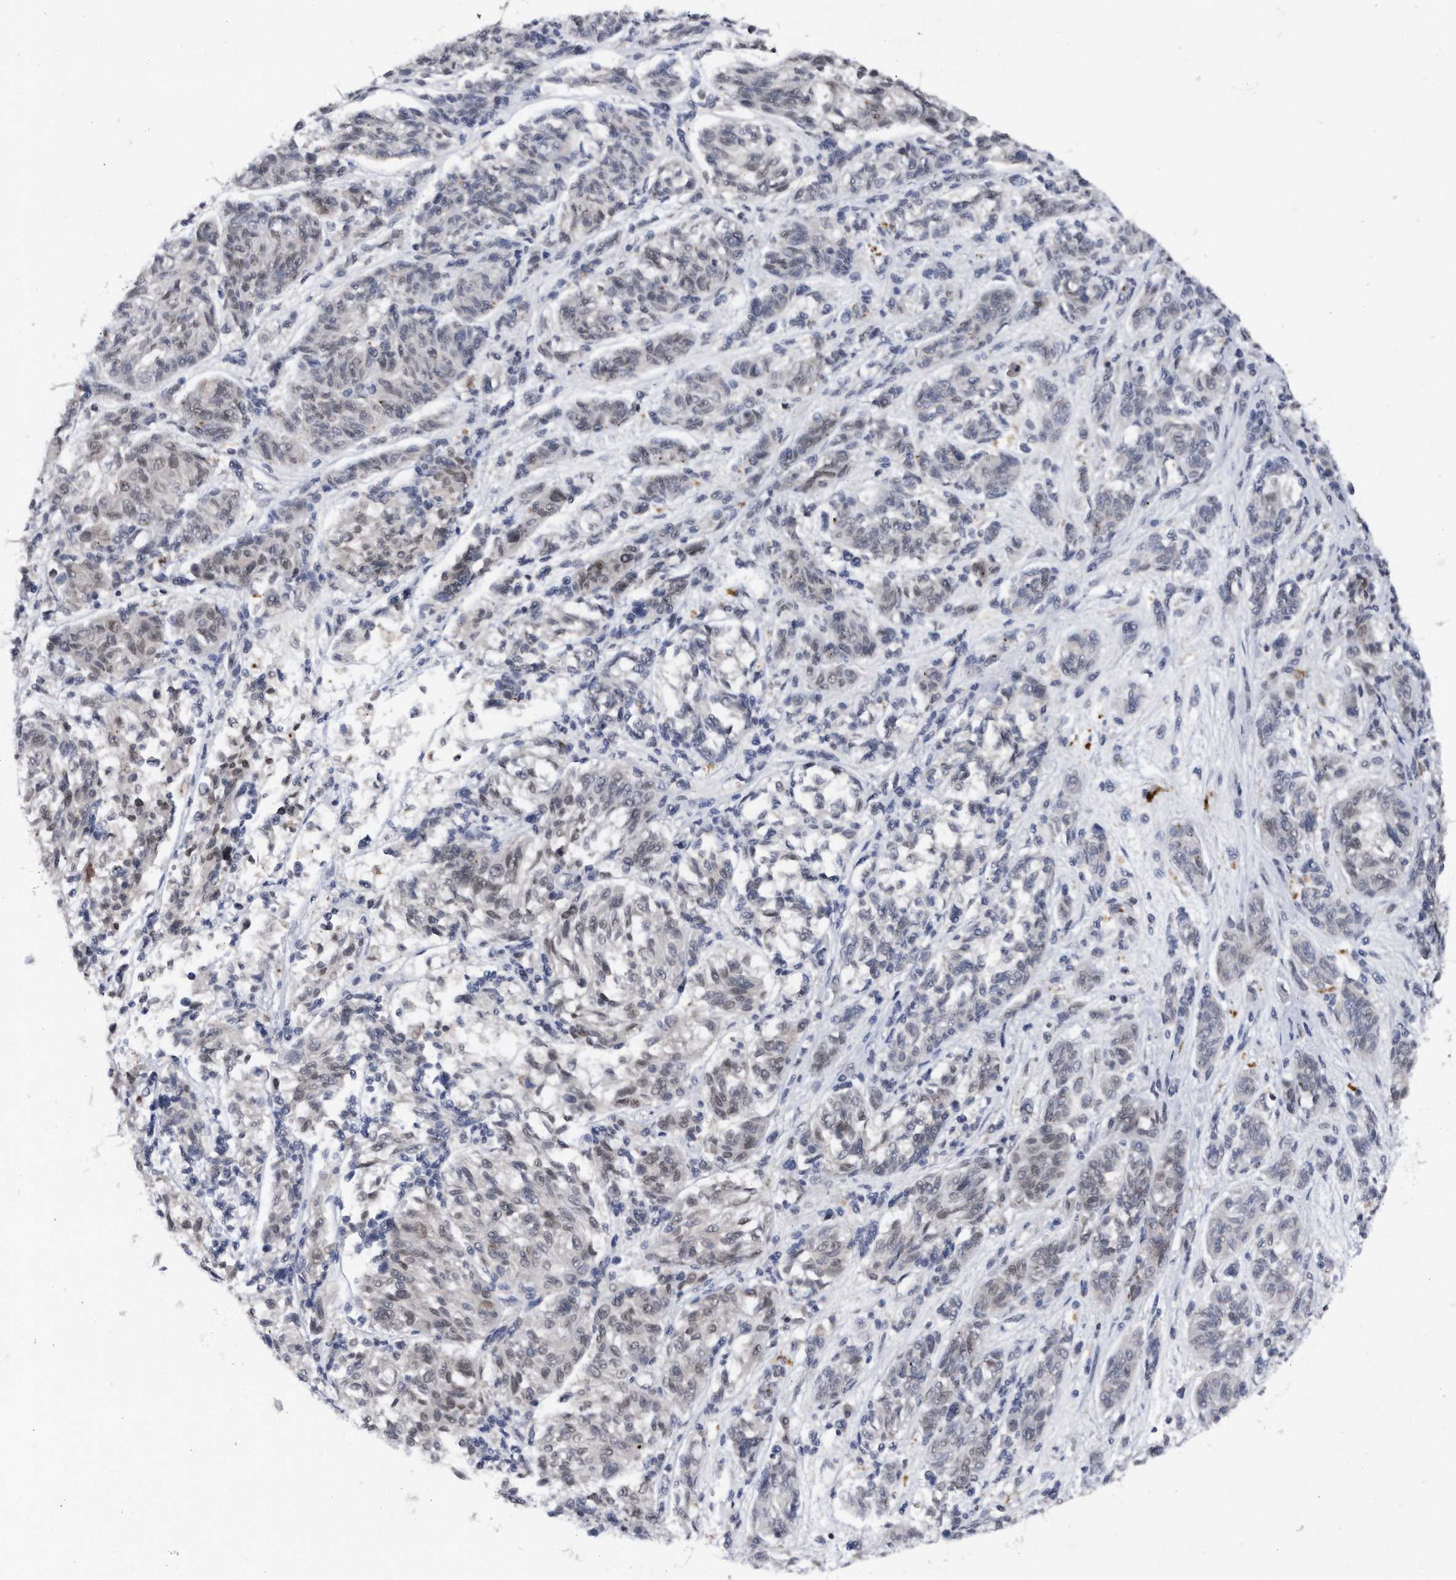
{"staining": {"intensity": "weak", "quantity": "<25%", "location": "nuclear"}, "tissue": "melanoma", "cell_type": "Tumor cells", "image_type": "cancer", "snomed": [{"axis": "morphology", "description": "Malignant melanoma, NOS"}, {"axis": "topography", "description": "Skin"}], "caption": "Malignant melanoma was stained to show a protein in brown. There is no significant expression in tumor cells.", "gene": "VIRMA", "patient": {"sex": "male", "age": 53}}